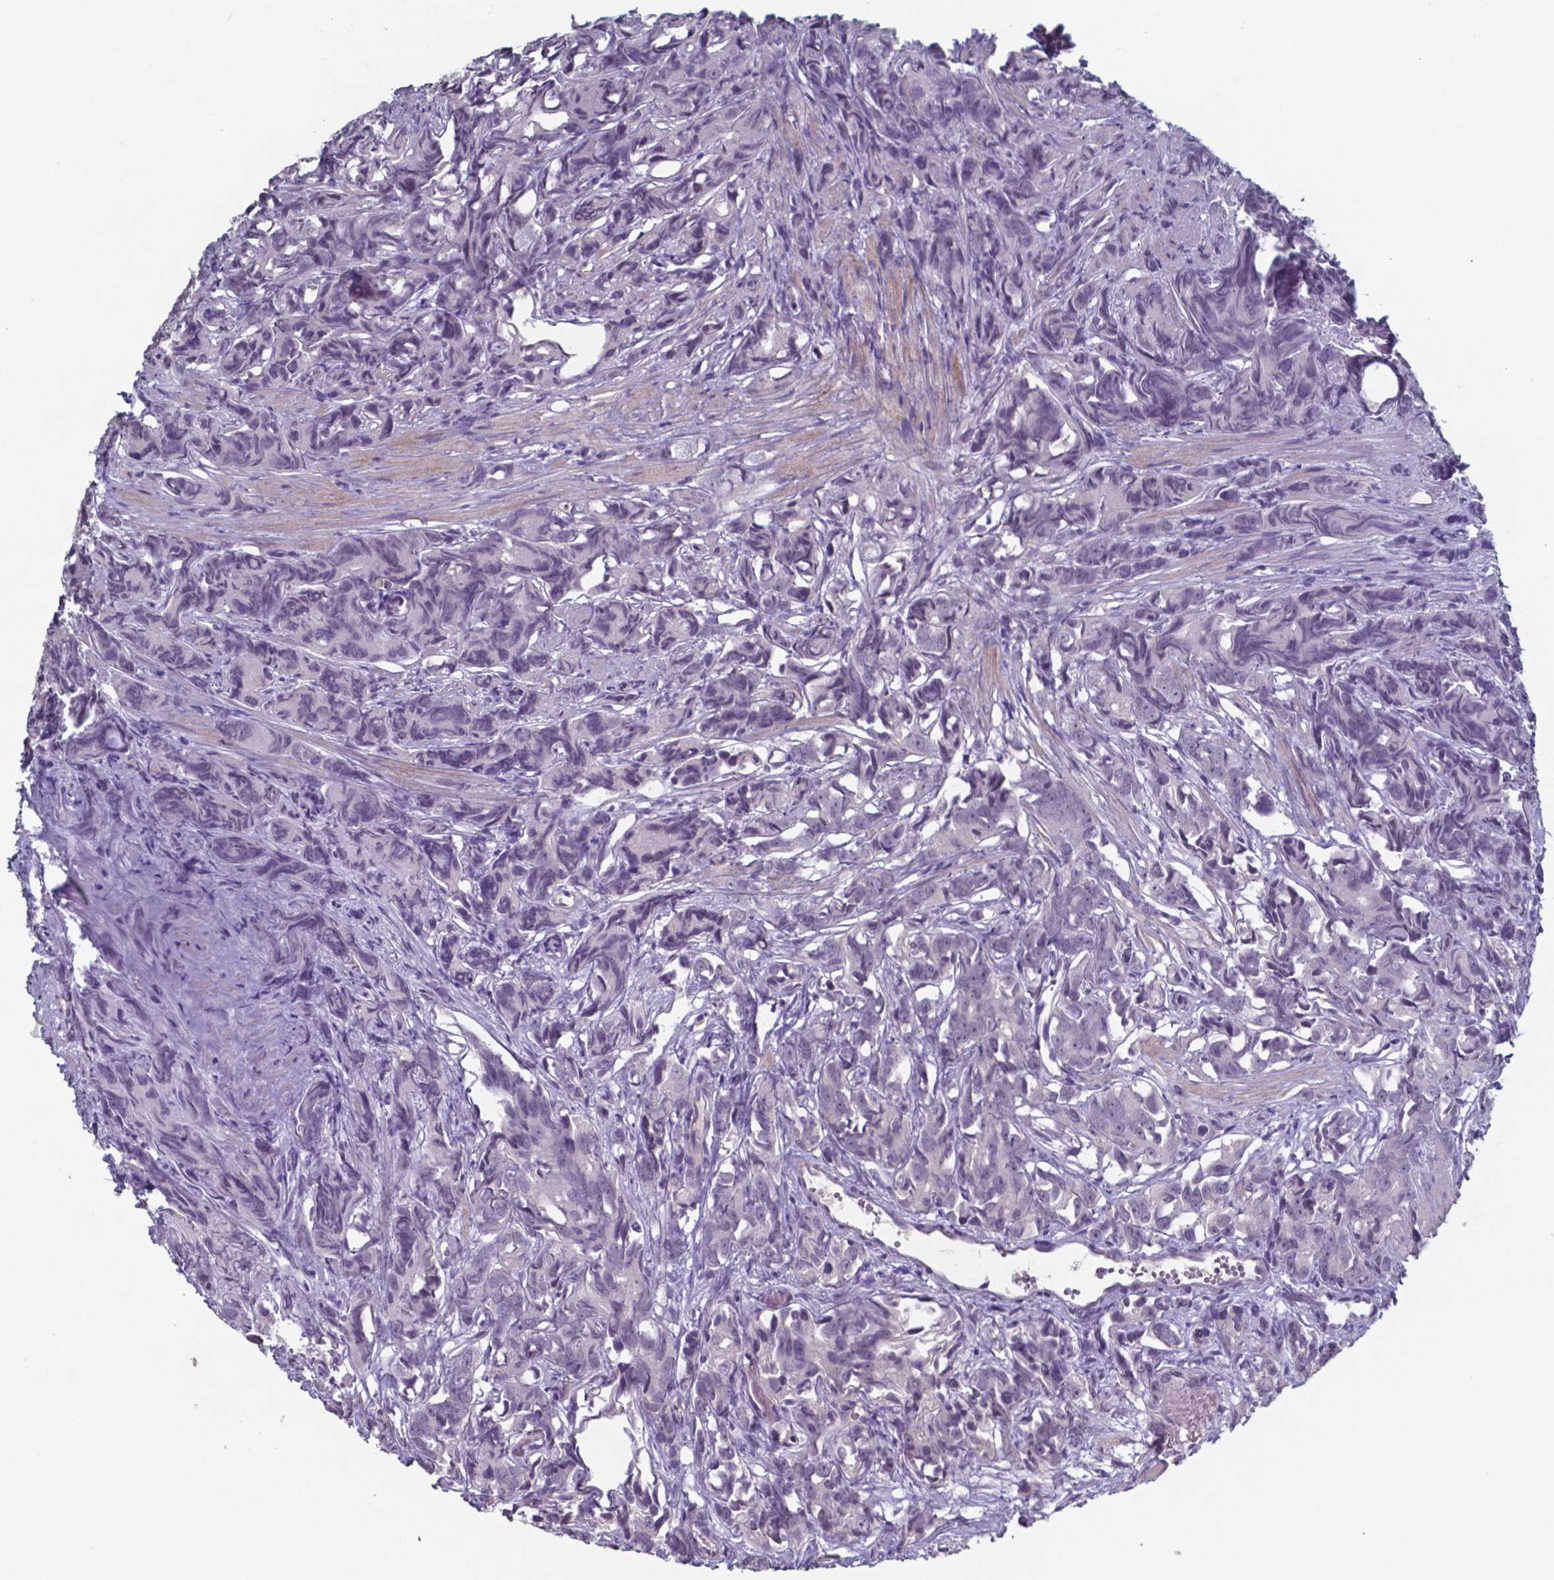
{"staining": {"intensity": "weak", "quantity": "<25%", "location": "nuclear"}, "tissue": "prostate cancer", "cell_type": "Tumor cells", "image_type": "cancer", "snomed": [{"axis": "morphology", "description": "Adenocarcinoma, High grade"}, {"axis": "topography", "description": "Prostate"}], "caption": "IHC of human prostate cancer exhibits no positivity in tumor cells.", "gene": "TDP2", "patient": {"sex": "male", "age": 90}}